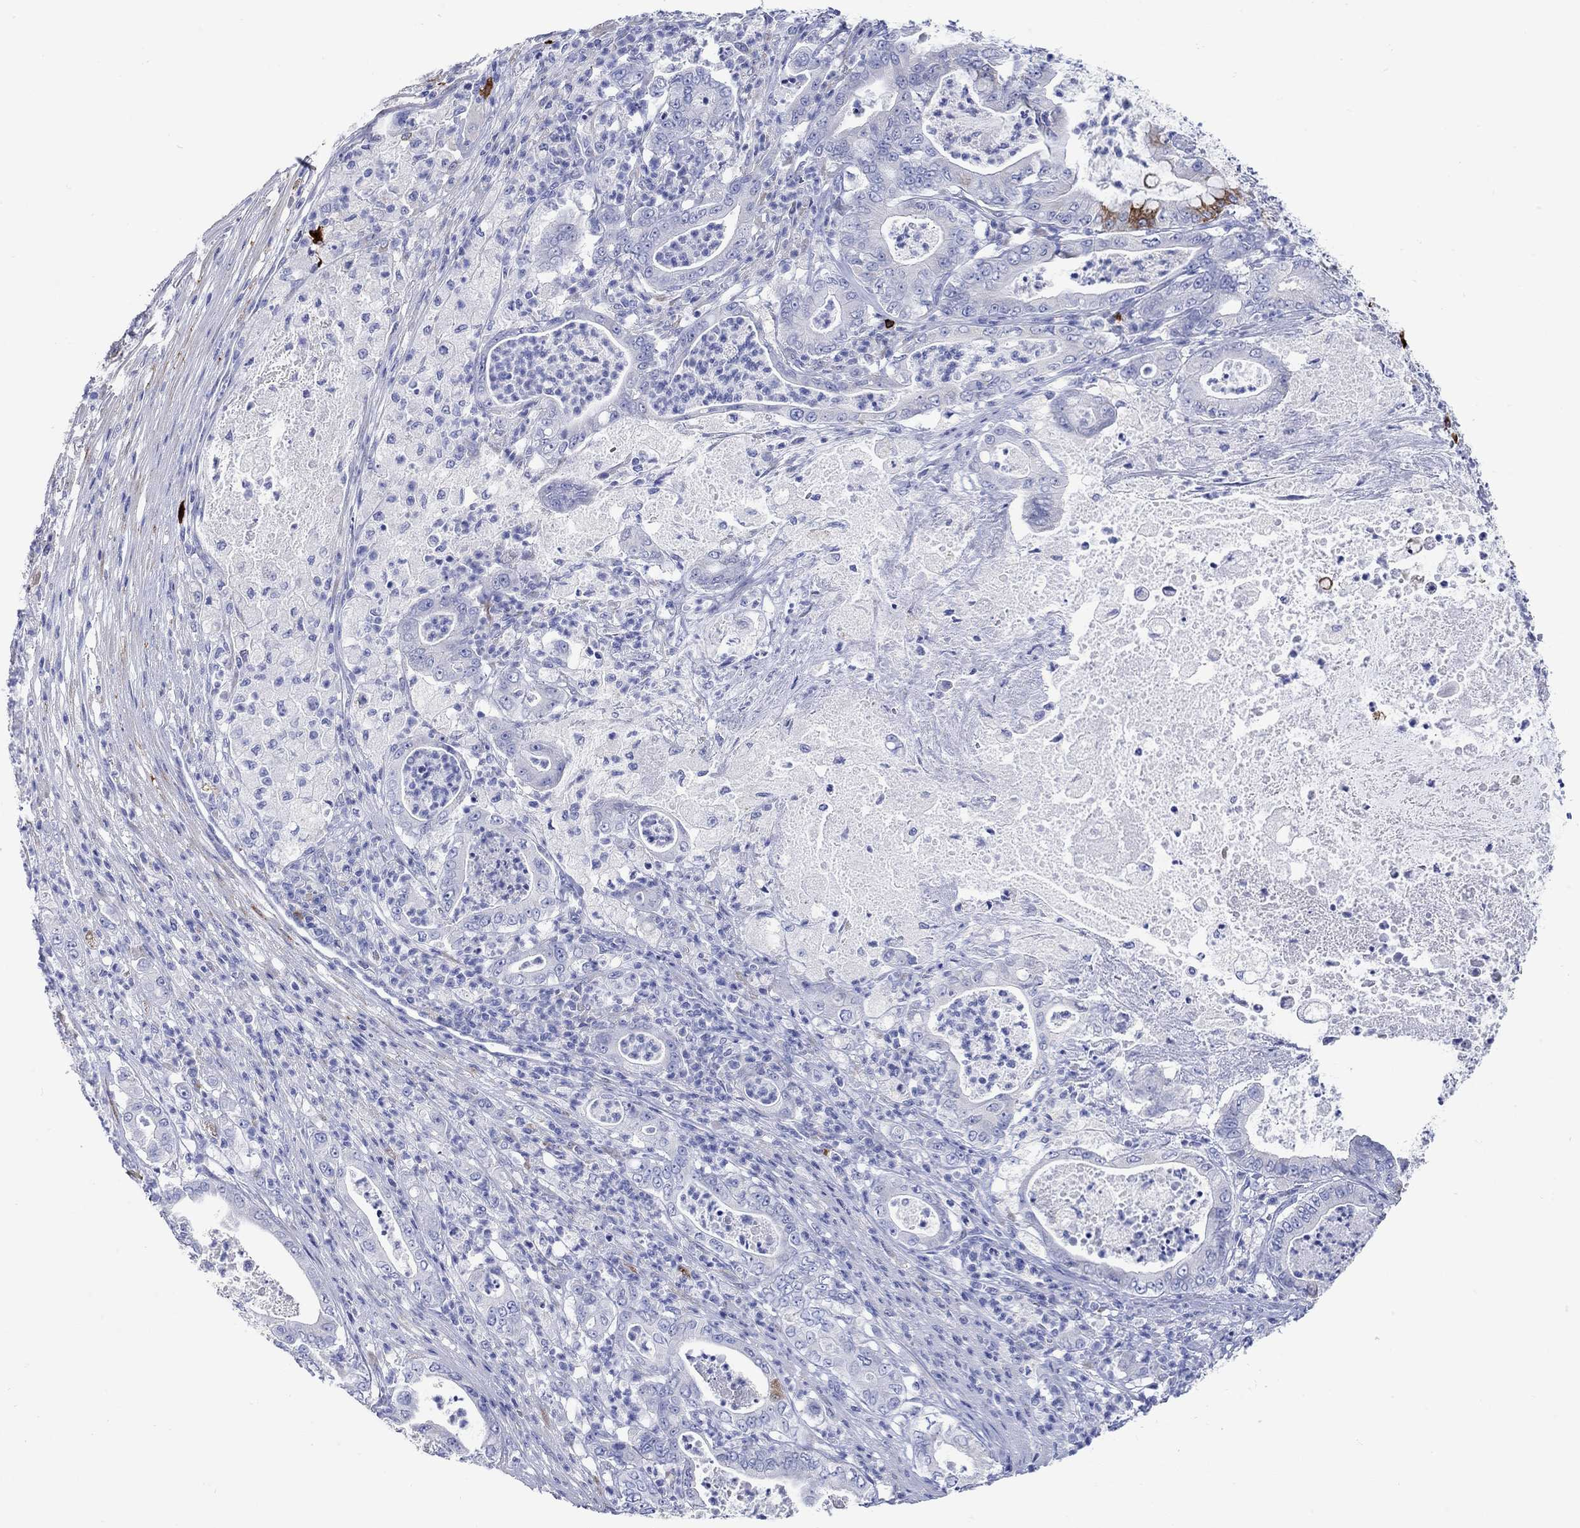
{"staining": {"intensity": "negative", "quantity": "none", "location": "none"}, "tissue": "pancreatic cancer", "cell_type": "Tumor cells", "image_type": "cancer", "snomed": [{"axis": "morphology", "description": "Adenocarcinoma, NOS"}, {"axis": "topography", "description": "Pancreas"}], "caption": "This micrograph is of pancreatic cancer stained with immunohistochemistry (IHC) to label a protein in brown with the nuclei are counter-stained blue. There is no positivity in tumor cells. (DAB (3,3'-diaminobenzidine) immunohistochemistry (IHC) visualized using brightfield microscopy, high magnification).", "gene": "P2RY6", "patient": {"sex": "male", "age": 71}}